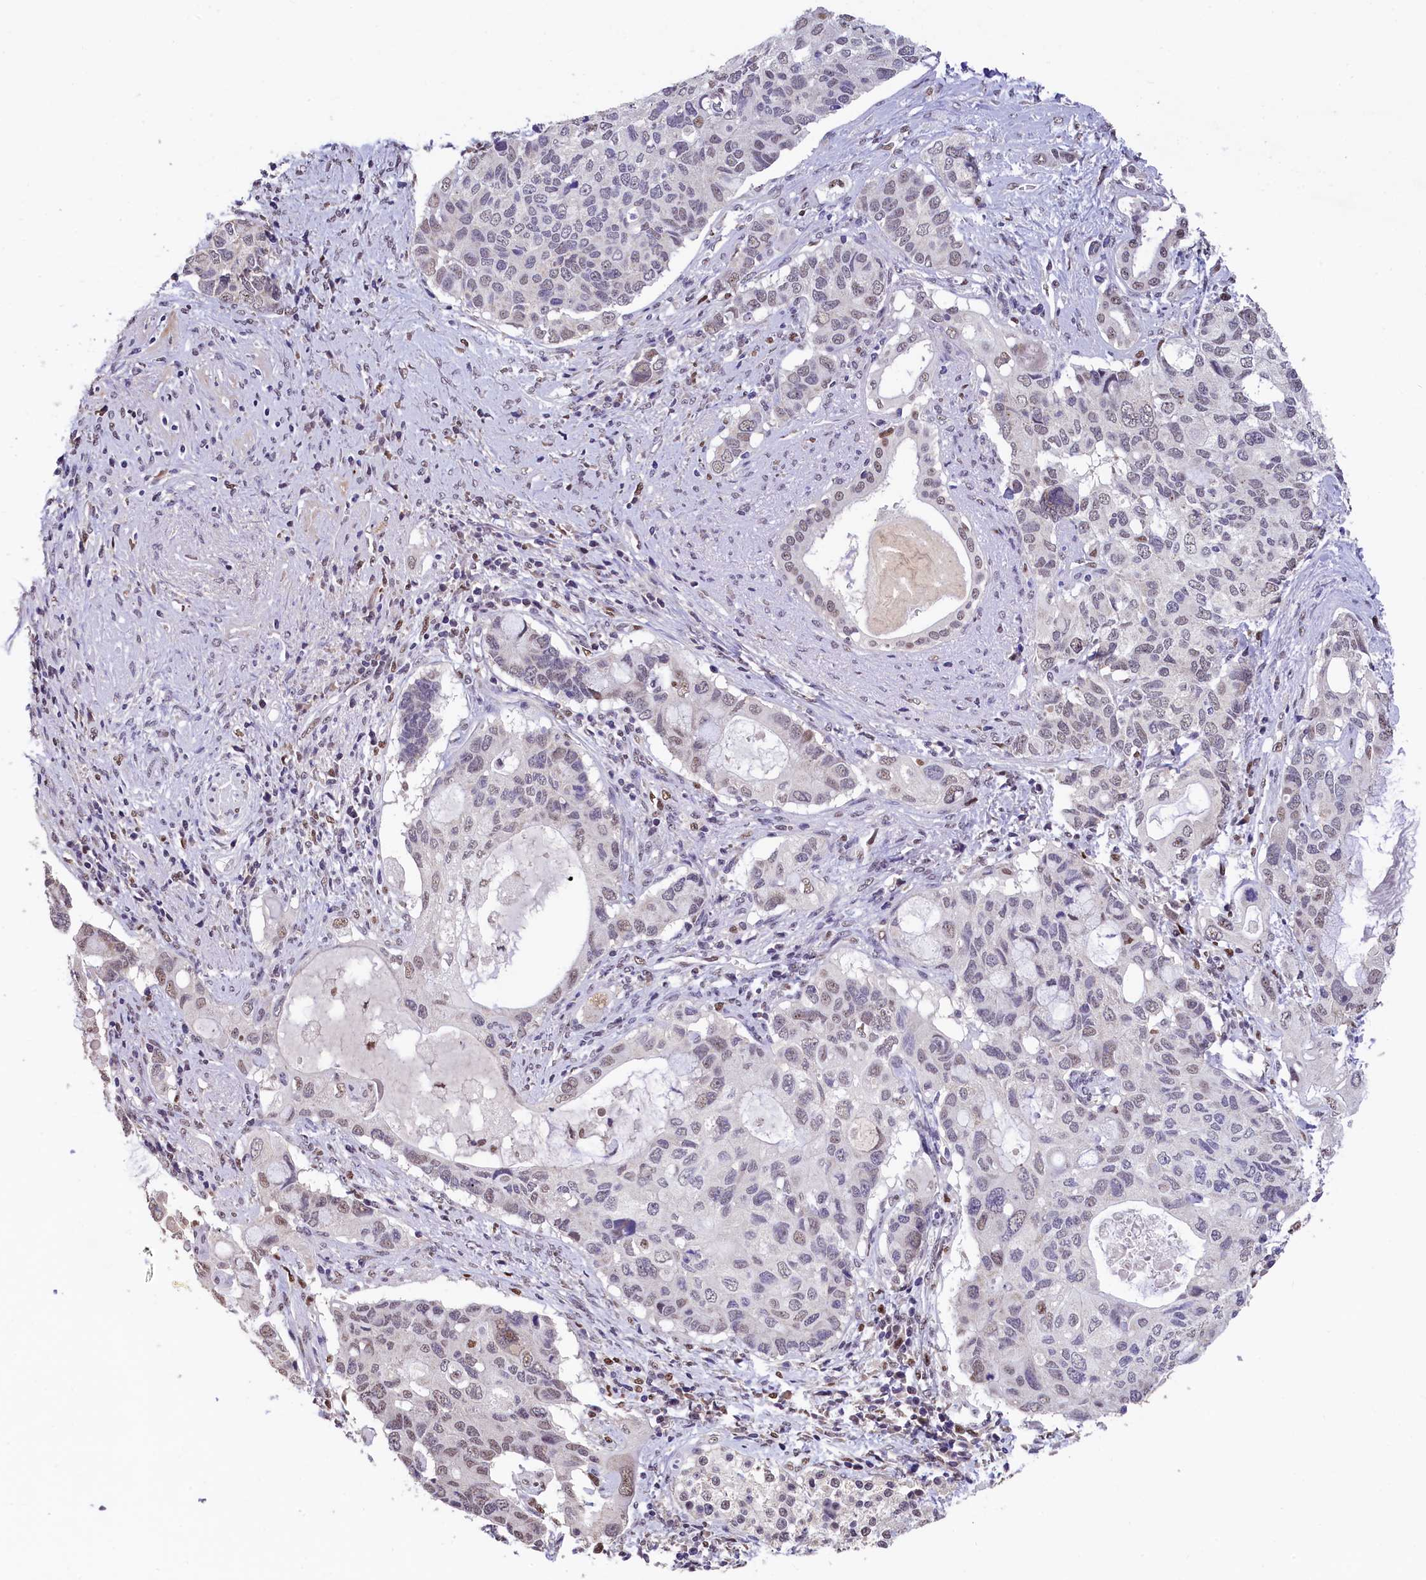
{"staining": {"intensity": "weak", "quantity": "<25%", "location": "nuclear"}, "tissue": "pancreatic cancer", "cell_type": "Tumor cells", "image_type": "cancer", "snomed": [{"axis": "morphology", "description": "Adenocarcinoma, NOS"}, {"axis": "topography", "description": "Pancreas"}], "caption": "Immunohistochemistry (IHC) photomicrograph of pancreatic cancer (adenocarcinoma) stained for a protein (brown), which shows no positivity in tumor cells.", "gene": "HECTD4", "patient": {"sex": "female", "age": 56}}